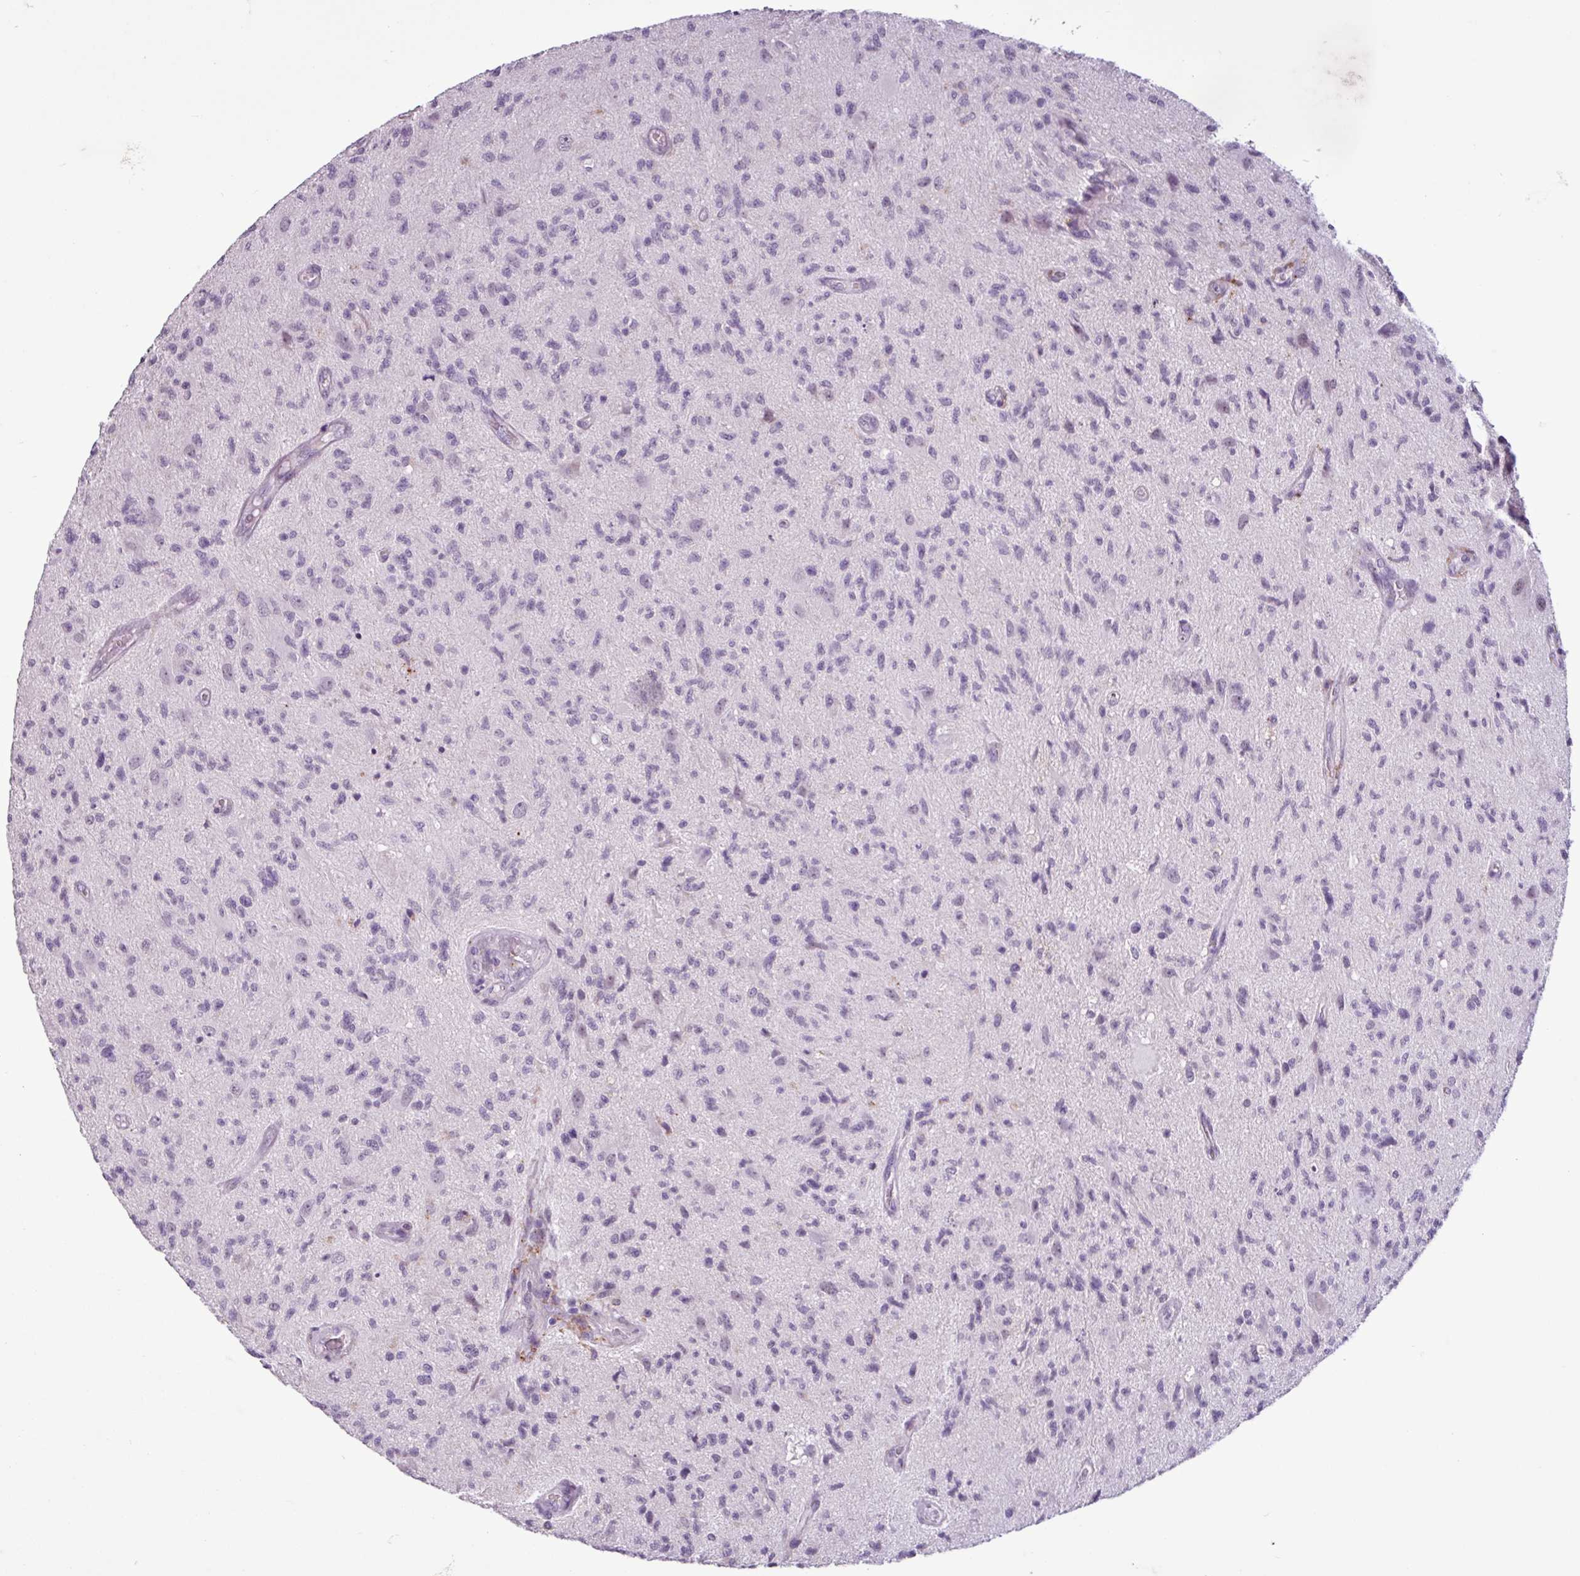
{"staining": {"intensity": "negative", "quantity": "none", "location": "none"}, "tissue": "glioma", "cell_type": "Tumor cells", "image_type": "cancer", "snomed": [{"axis": "morphology", "description": "Glioma, malignant, High grade"}, {"axis": "topography", "description": "Brain"}], "caption": "Human malignant high-grade glioma stained for a protein using immunohistochemistry shows no staining in tumor cells.", "gene": "C9orf24", "patient": {"sex": "male", "age": 67}}